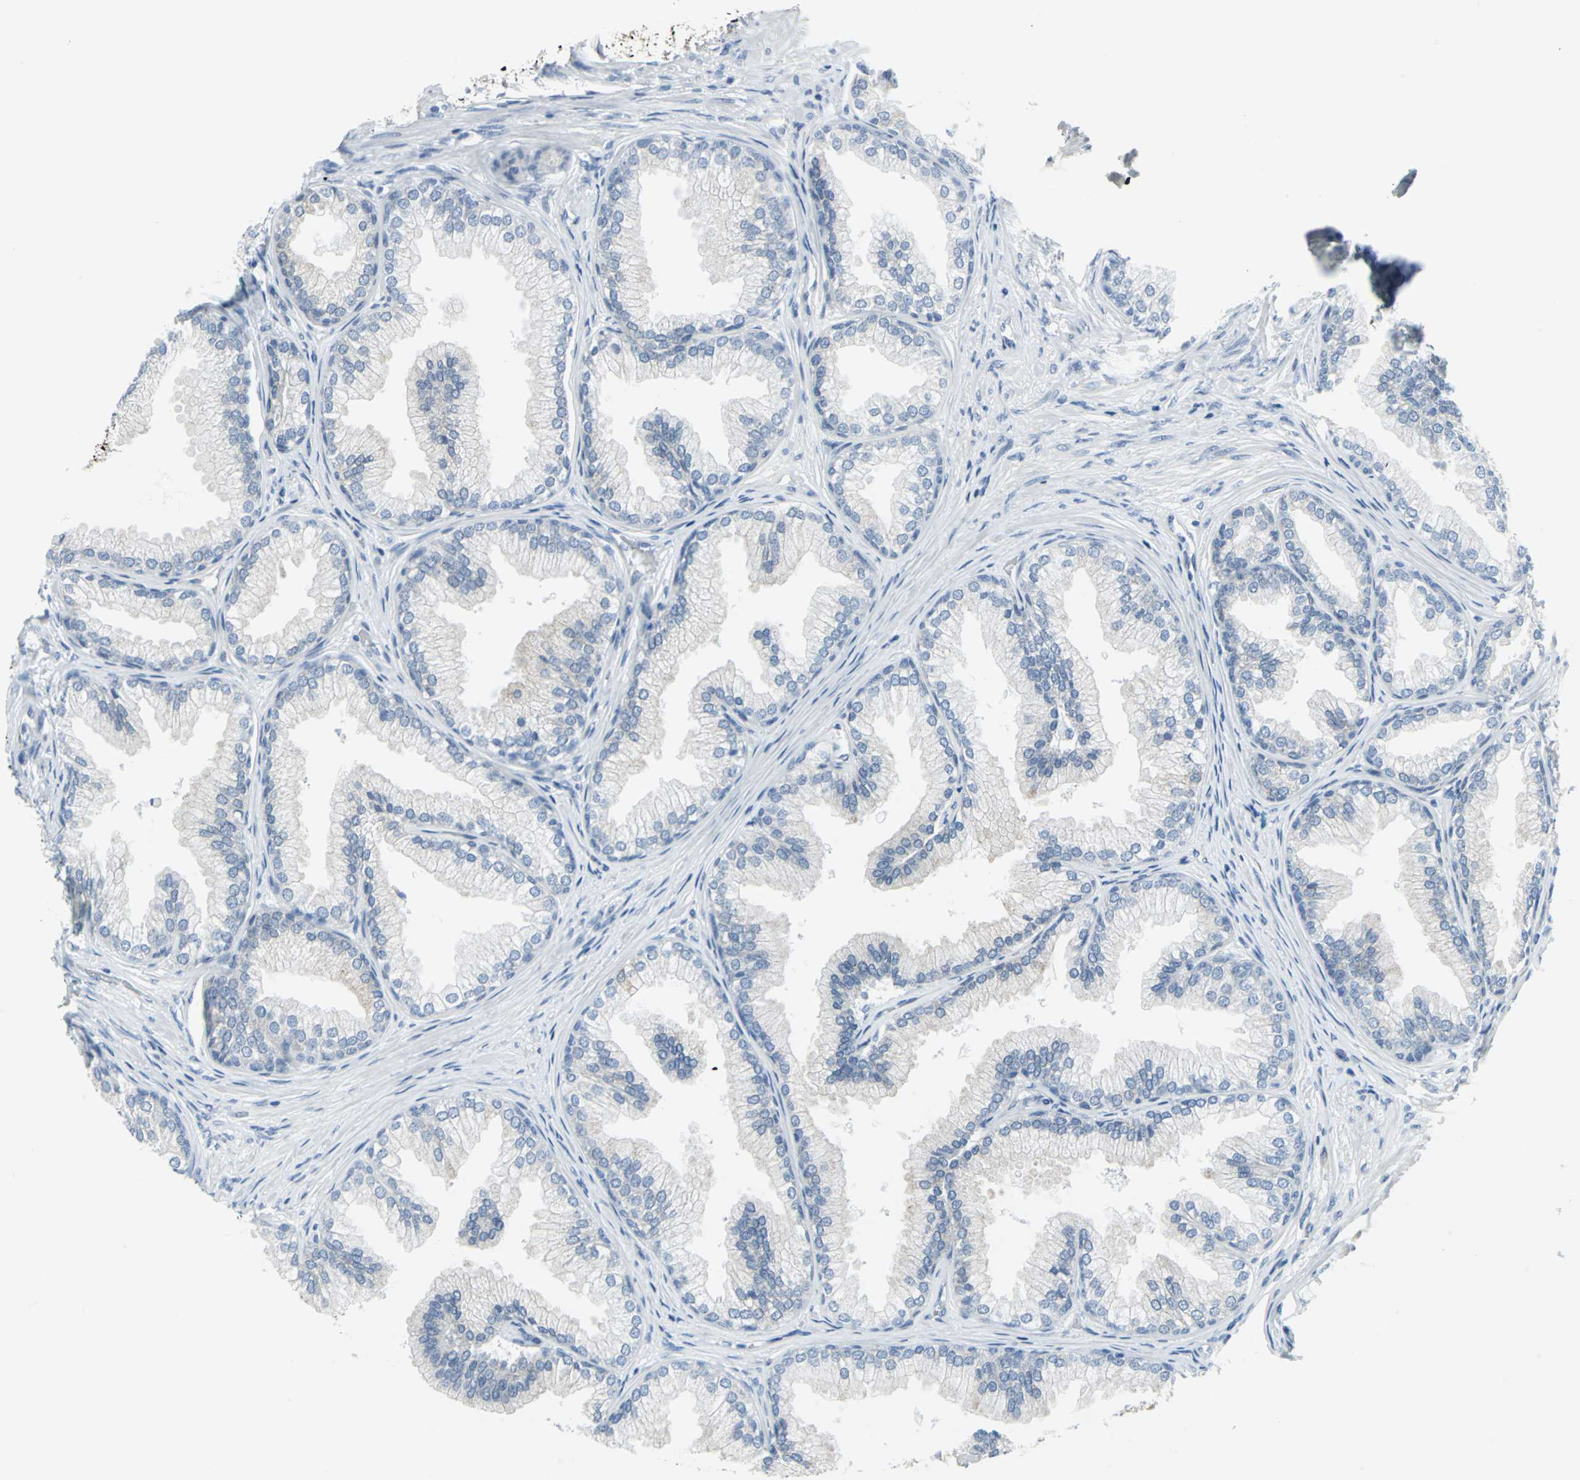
{"staining": {"intensity": "weak", "quantity": "<25%", "location": "cytoplasmic/membranous"}, "tissue": "prostate", "cell_type": "Glandular cells", "image_type": "normal", "snomed": [{"axis": "morphology", "description": "Normal tissue, NOS"}, {"axis": "topography", "description": "Prostate"}], "caption": "The histopathology image reveals no significant expression in glandular cells of prostate.", "gene": "CYB5A", "patient": {"sex": "male", "age": 76}}